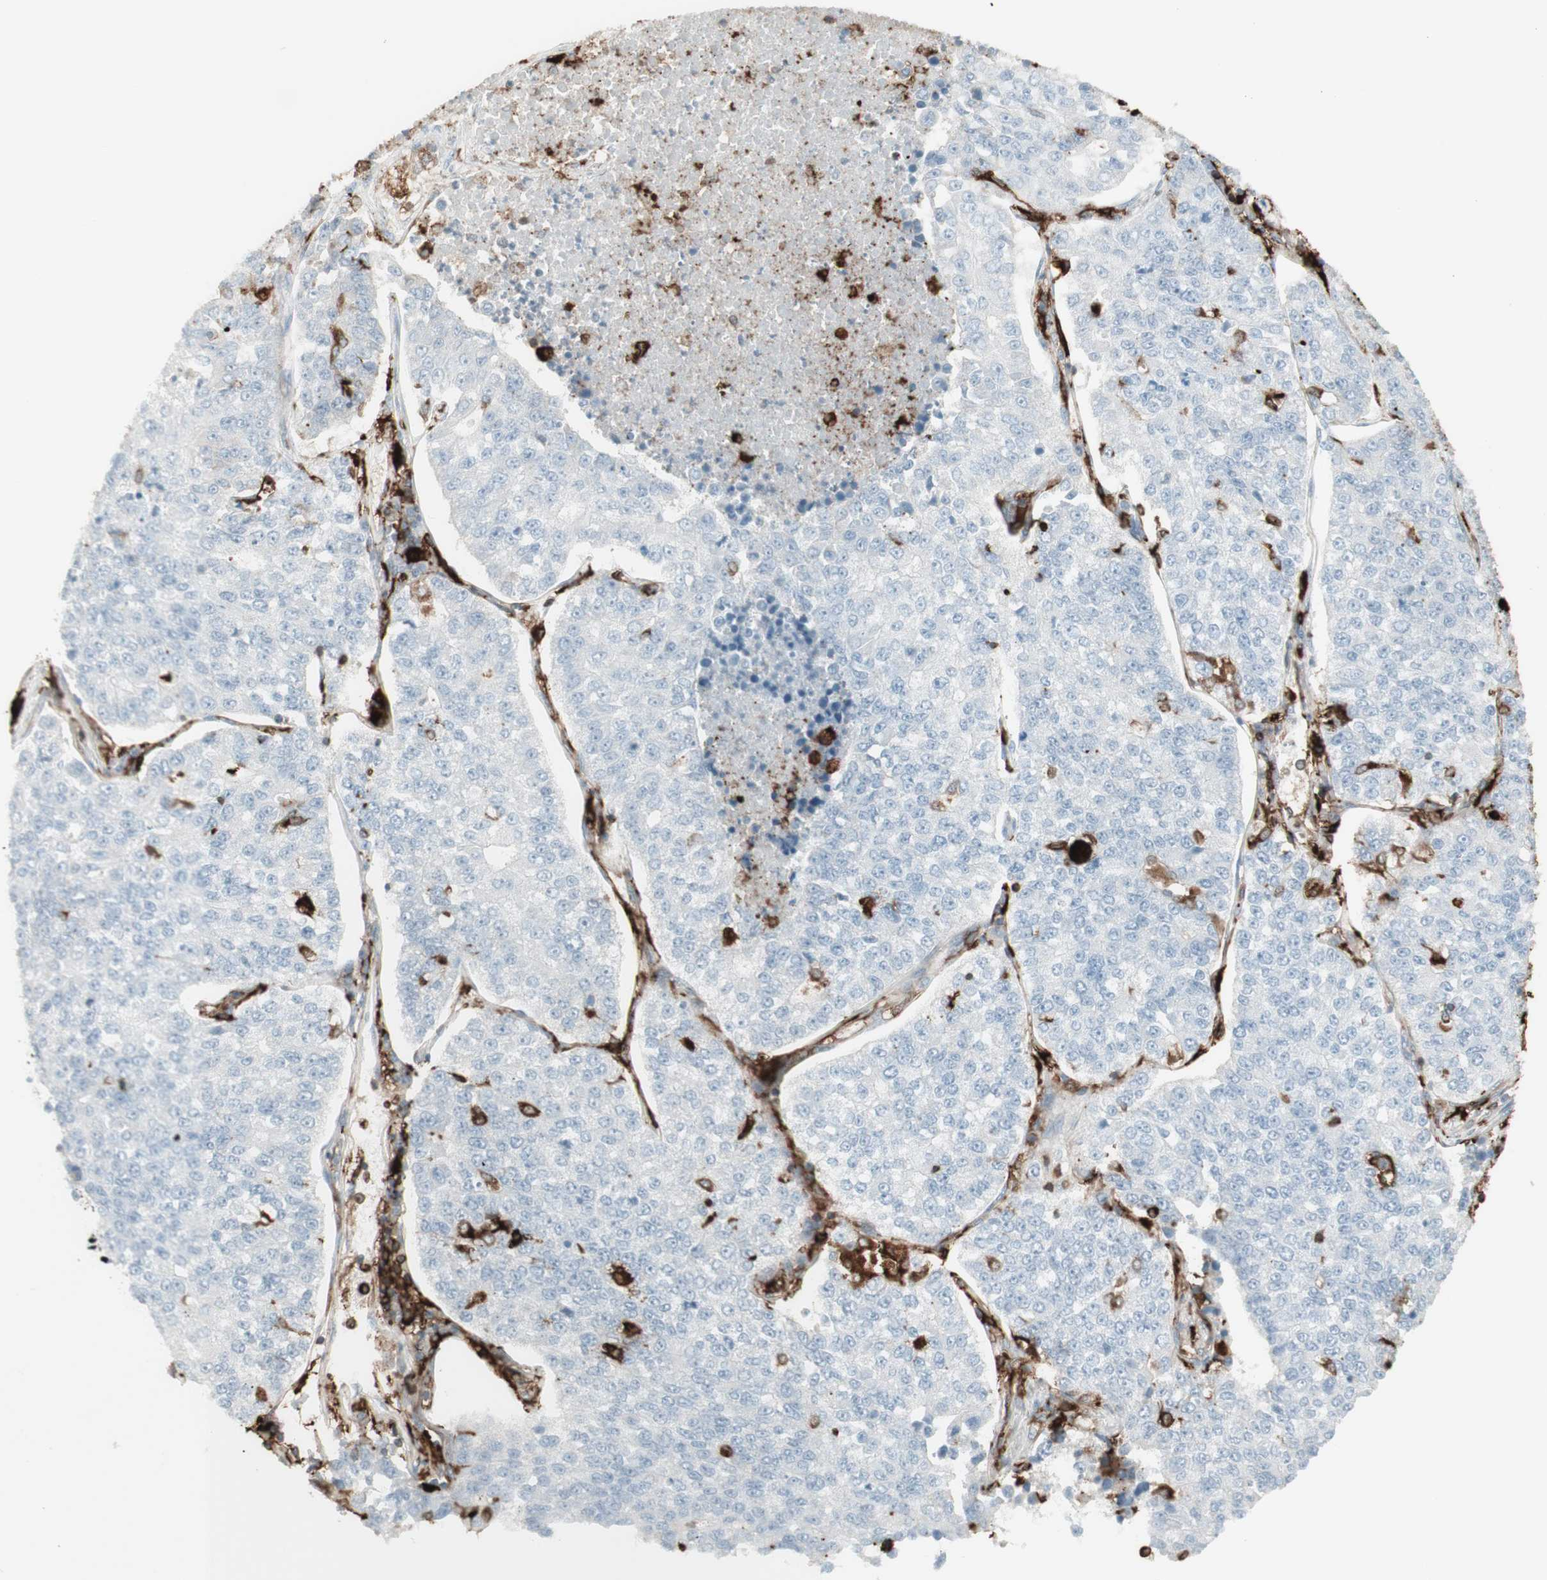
{"staining": {"intensity": "negative", "quantity": "none", "location": "none"}, "tissue": "lung cancer", "cell_type": "Tumor cells", "image_type": "cancer", "snomed": [{"axis": "morphology", "description": "Adenocarcinoma, NOS"}, {"axis": "topography", "description": "Lung"}], "caption": "Adenocarcinoma (lung) stained for a protein using immunohistochemistry (IHC) exhibits no expression tumor cells.", "gene": "HLA-DPB1", "patient": {"sex": "male", "age": 49}}